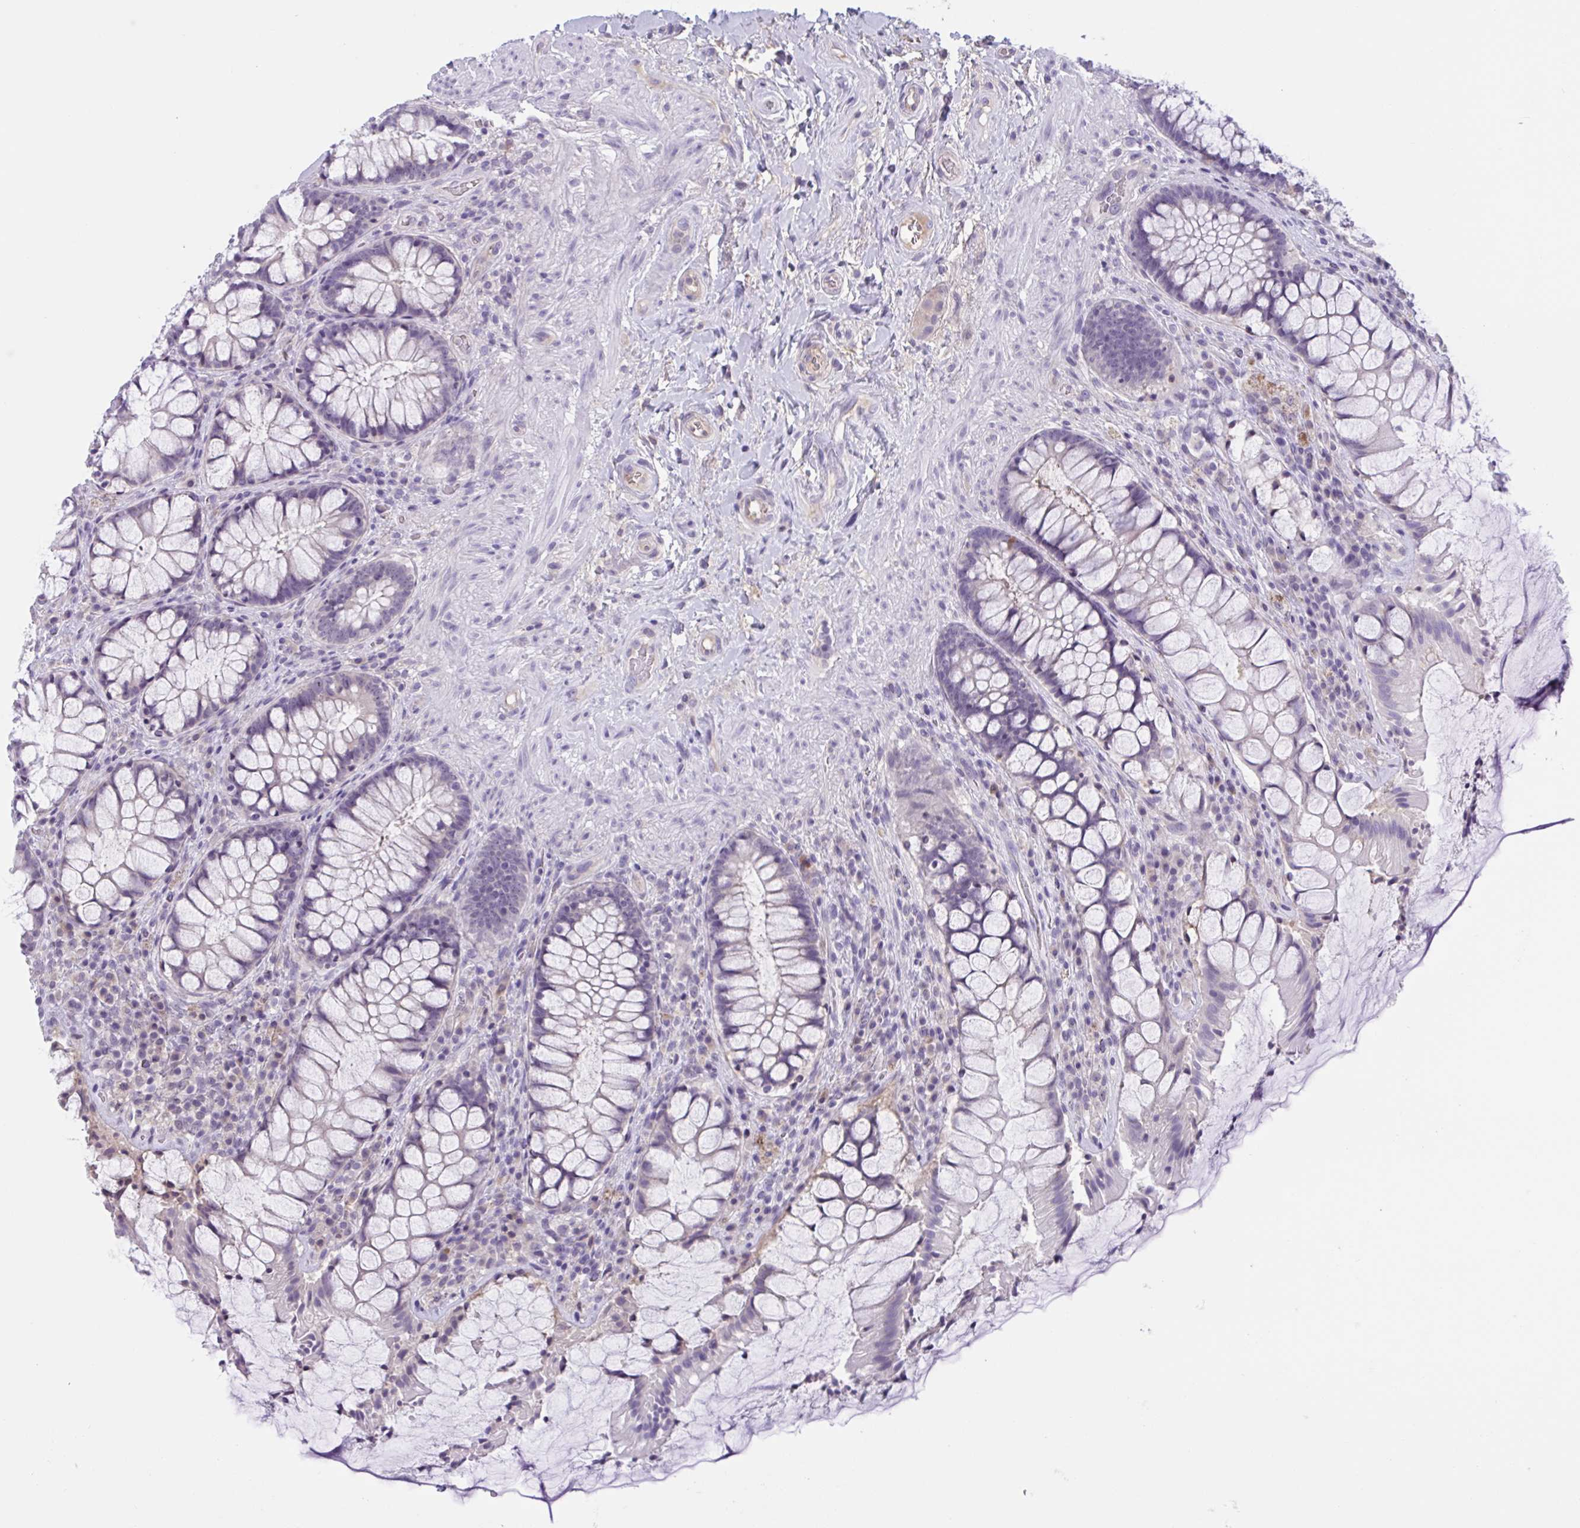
{"staining": {"intensity": "negative", "quantity": "none", "location": "none"}, "tissue": "rectum", "cell_type": "Glandular cells", "image_type": "normal", "snomed": [{"axis": "morphology", "description": "Normal tissue, NOS"}, {"axis": "topography", "description": "Rectum"}], "caption": "This is a micrograph of immunohistochemistry (IHC) staining of normal rectum, which shows no staining in glandular cells.", "gene": "WNT9B", "patient": {"sex": "female", "age": 58}}